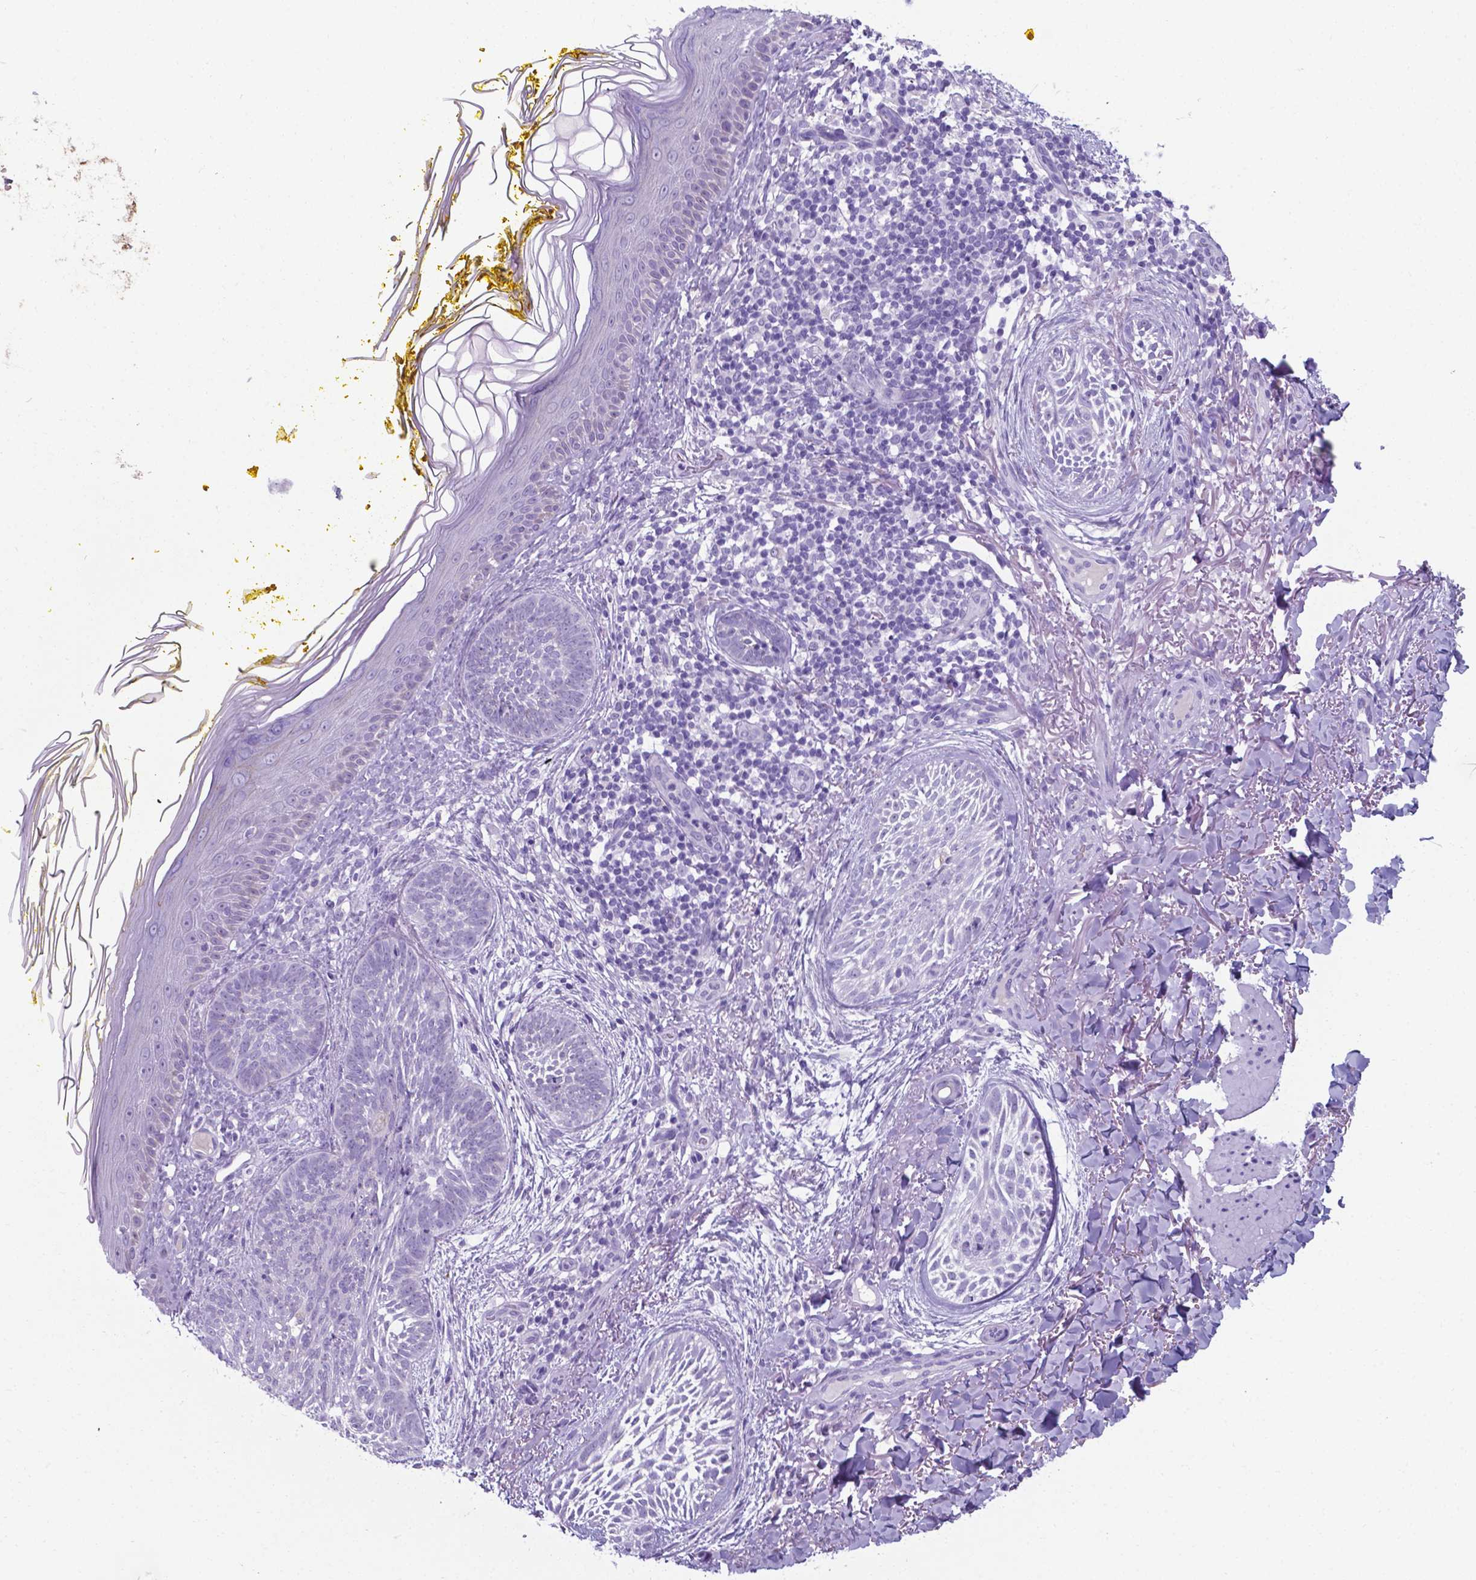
{"staining": {"intensity": "negative", "quantity": "none", "location": "none"}, "tissue": "skin cancer", "cell_type": "Tumor cells", "image_type": "cancer", "snomed": [{"axis": "morphology", "description": "Basal cell carcinoma"}, {"axis": "topography", "description": "Skin"}], "caption": "Protein analysis of skin basal cell carcinoma shows no significant positivity in tumor cells.", "gene": "AP5B1", "patient": {"sex": "female", "age": 68}}